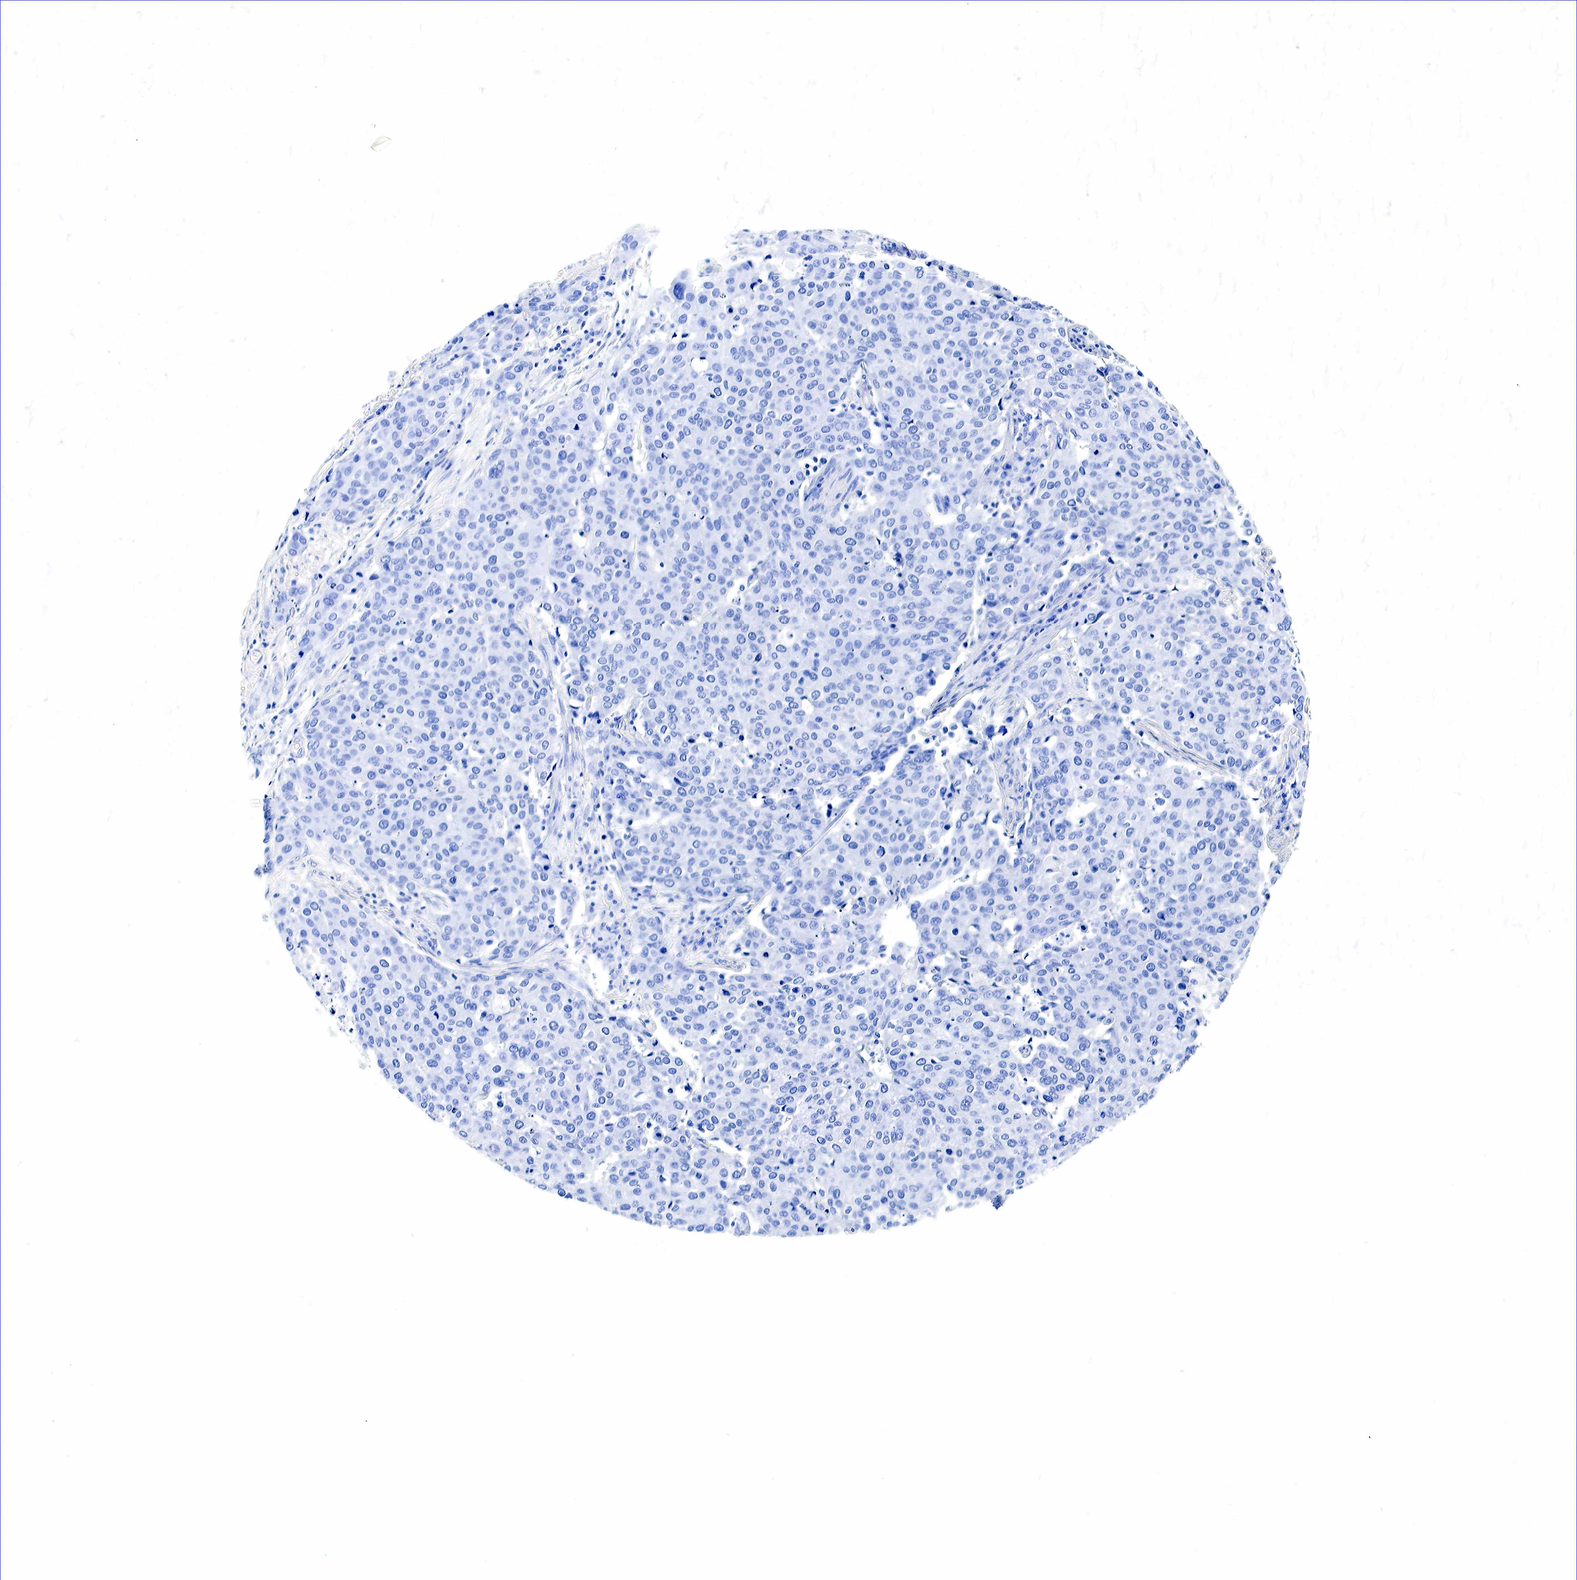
{"staining": {"intensity": "negative", "quantity": "none", "location": "none"}, "tissue": "cervical cancer", "cell_type": "Tumor cells", "image_type": "cancer", "snomed": [{"axis": "morphology", "description": "Squamous cell carcinoma, NOS"}, {"axis": "topography", "description": "Cervix"}], "caption": "DAB immunohistochemical staining of human squamous cell carcinoma (cervical) demonstrates no significant expression in tumor cells. Nuclei are stained in blue.", "gene": "GAST", "patient": {"sex": "female", "age": 54}}